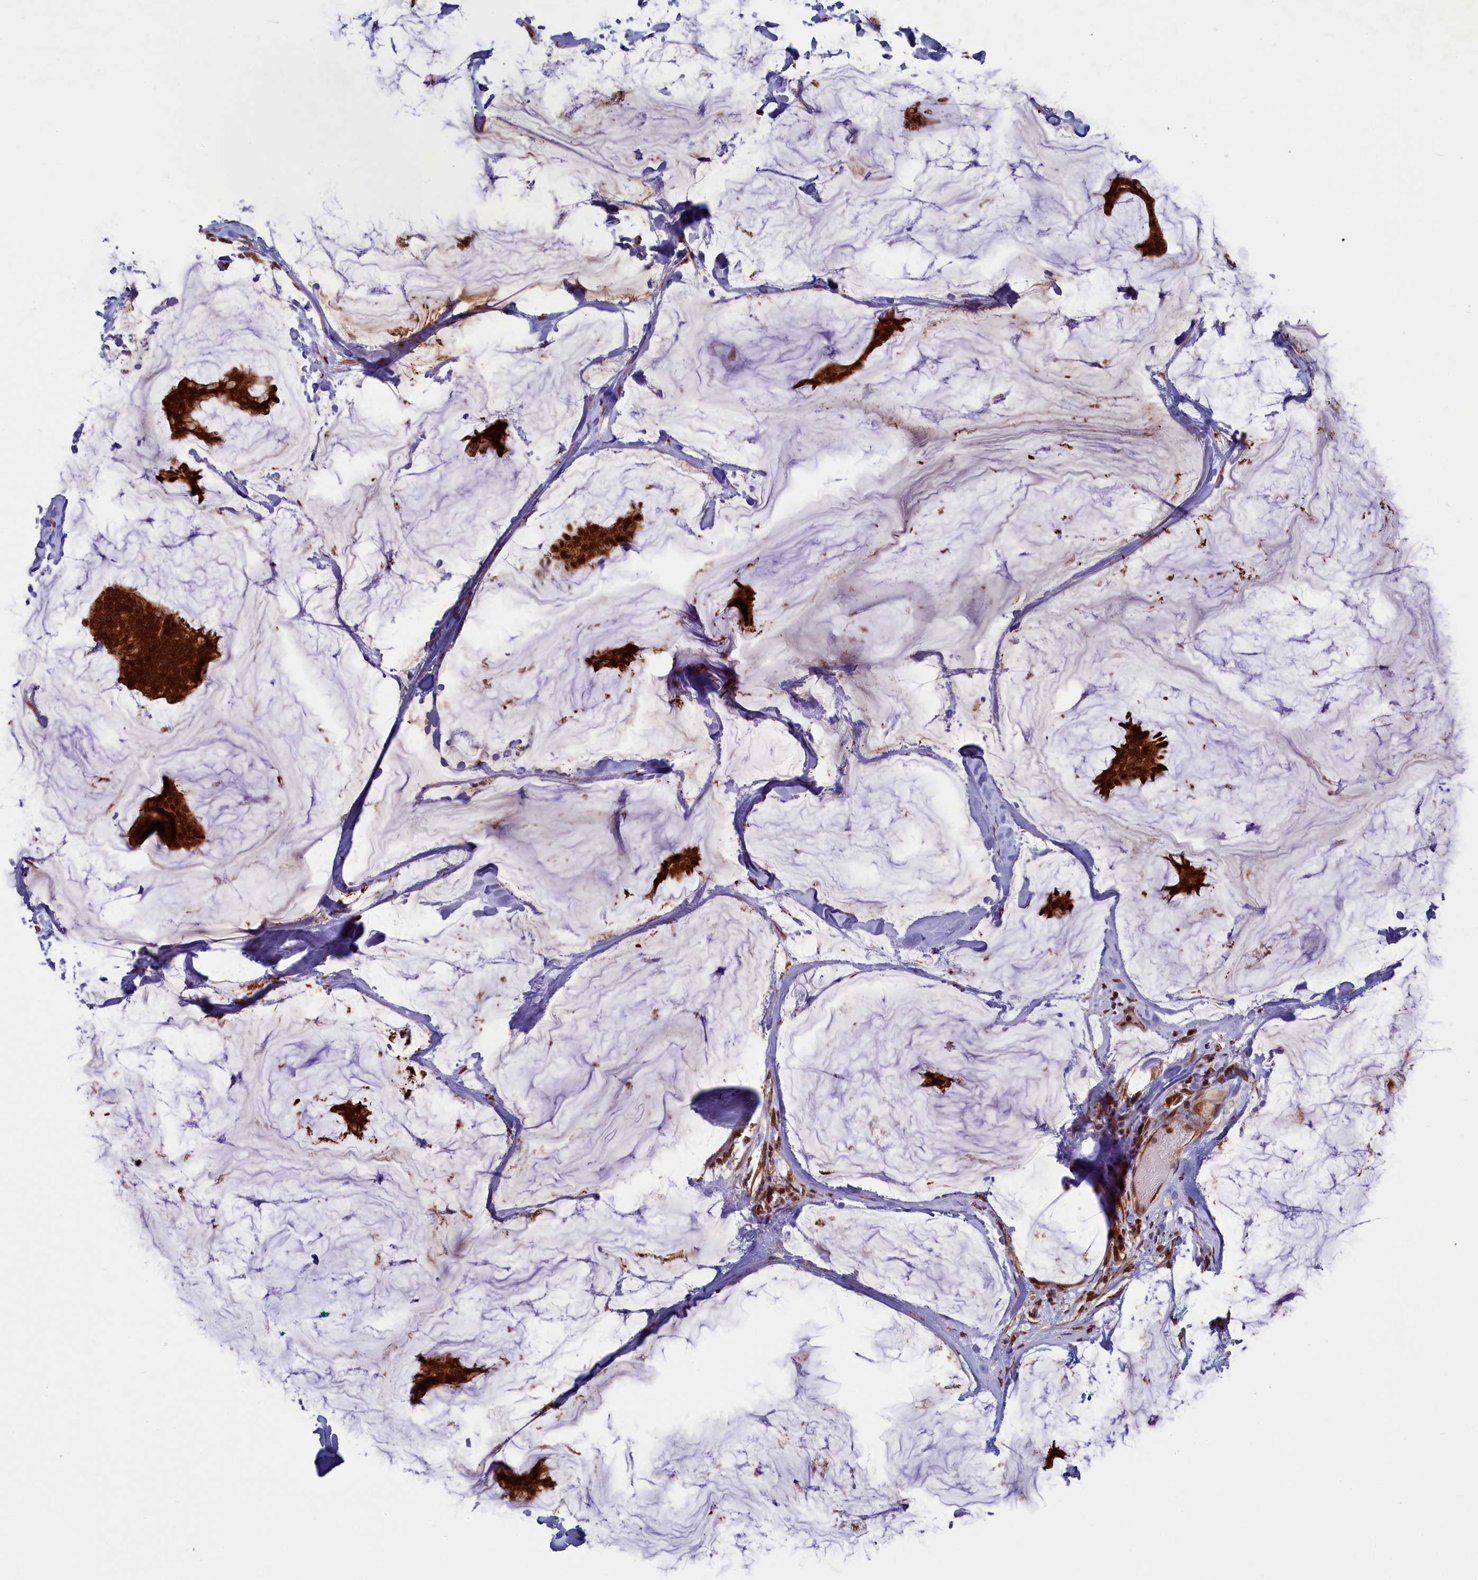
{"staining": {"intensity": "strong", "quantity": ">75%", "location": "cytoplasmic/membranous,nuclear"}, "tissue": "breast cancer", "cell_type": "Tumor cells", "image_type": "cancer", "snomed": [{"axis": "morphology", "description": "Duct carcinoma"}, {"axis": "topography", "description": "Breast"}], "caption": "A high amount of strong cytoplasmic/membranous and nuclear expression is seen in about >75% of tumor cells in breast cancer (infiltrating ductal carcinoma) tissue.", "gene": "NAE1", "patient": {"sex": "female", "age": 93}}